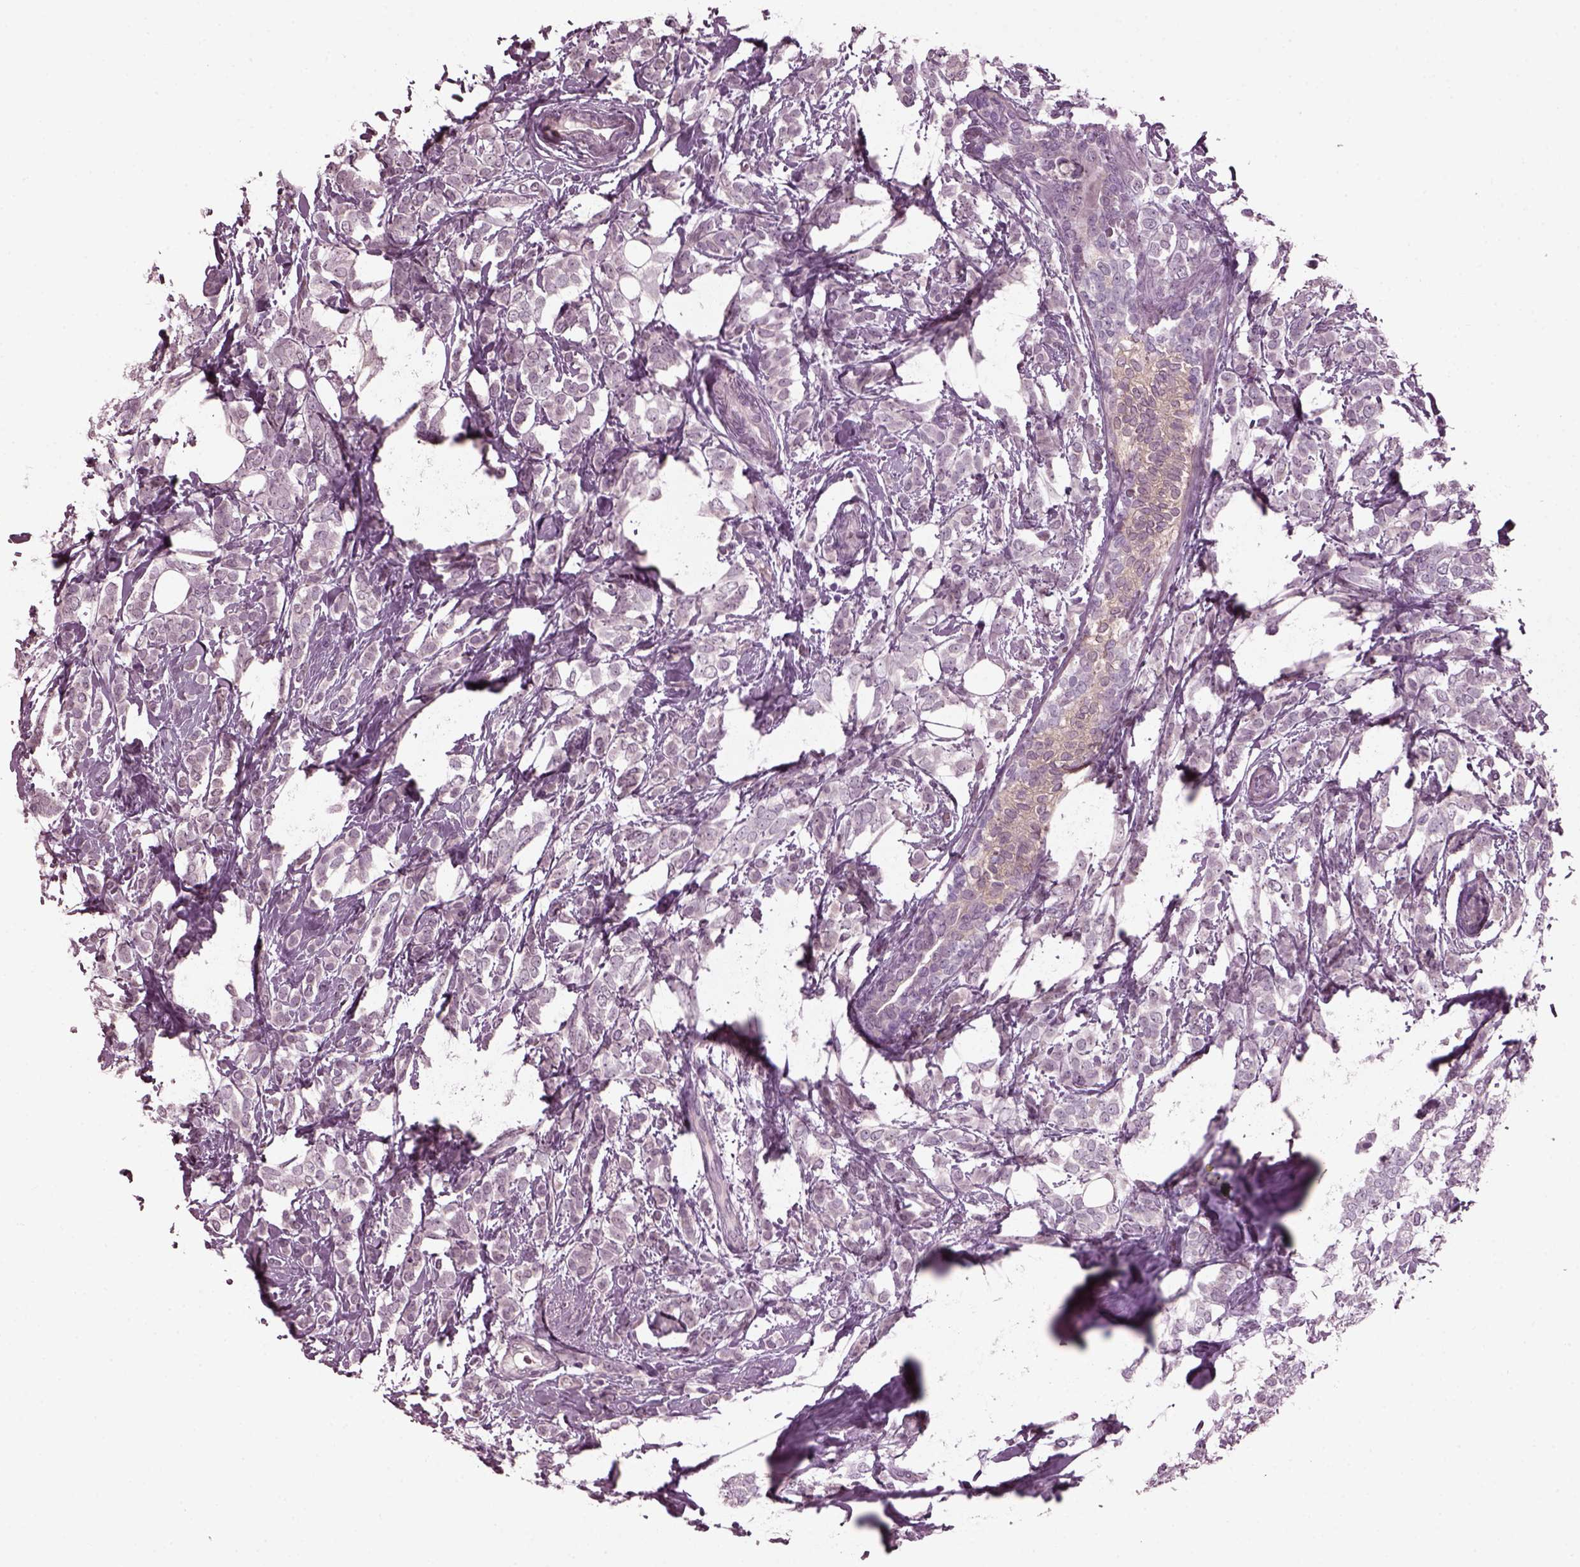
{"staining": {"intensity": "negative", "quantity": "none", "location": "none"}, "tissue": "breast cancer", "cell_type": "Tumor cells", "image_type": "cancer", "snomed": [{"axis": "morphology", "description": "Lobular carcinoma"}, {"axis": "topography", "description": "Breast"}], "caption": "A micrograph of human breast cancer (lobular carcinoma) is negative for staining in tumor cells. The staining was performed using DAB to visualize the protein expression in brown, while the nuclei were stained in blue with hematoxylin (Magnification: 20x).", "gene": "CLCN4", "patient": {"sex": "female", "age": 49}}